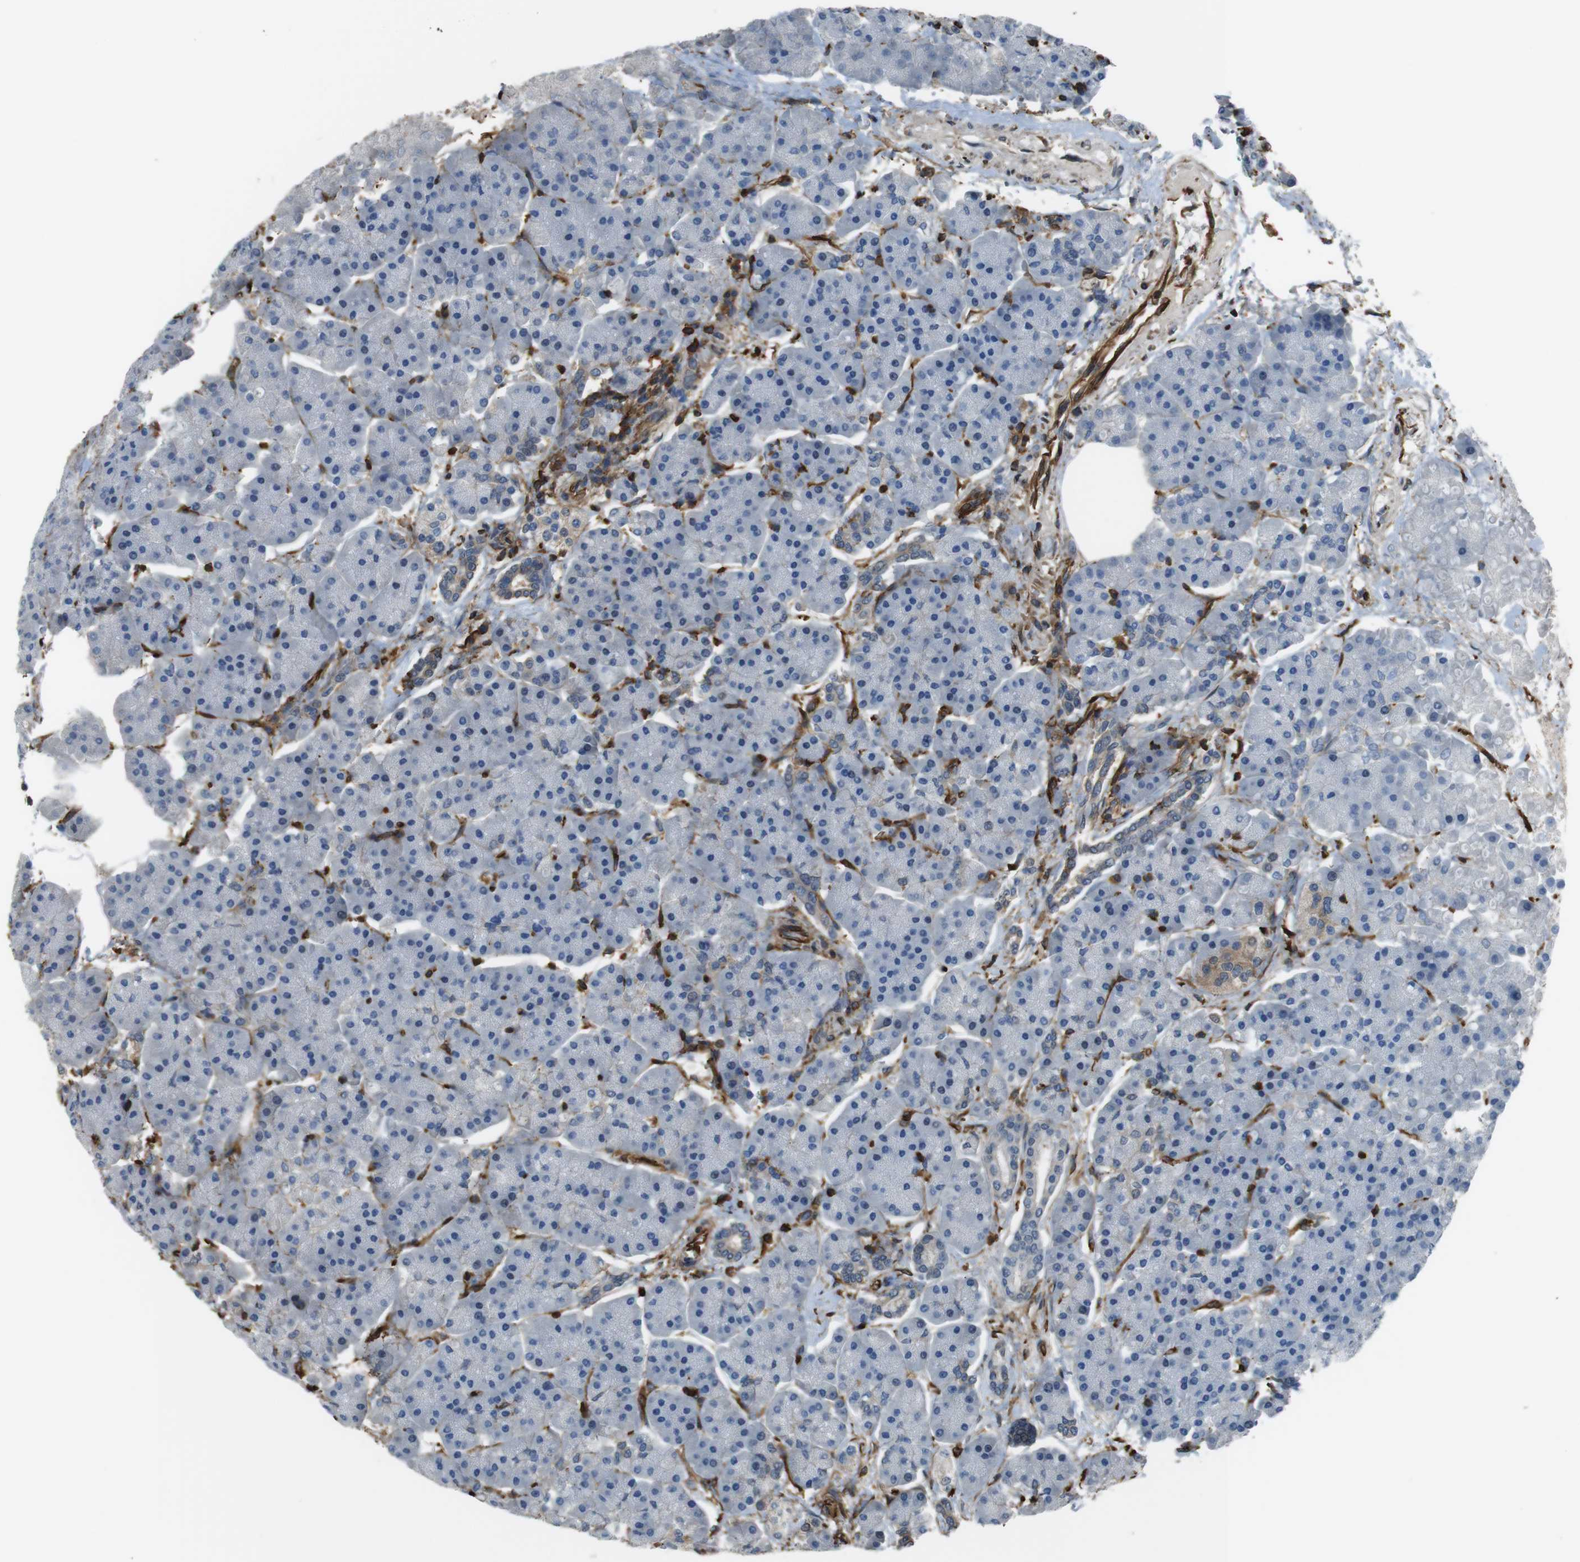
{"staining": {"intensity": "moderate", "quantity": "<25%", "location": "cytoplasmic/membranous"}, "tissue": "pancreas", "cell_type": "Exocrine glandular cells", "image_type": "normal", "snomed": [{"axis": "morphology", "description": "Normal tissue, NOS"}, {"axis": "topography", "description": "Pancreas"}], "caption": "Unremarkable pancreas was stained to show a protein in brown. There is low levels of moderate cytoplasmic/membranous expression in about <25% of exocrine glandular cells.", "gene": "FCAR", "patient": {"sex": "female", "age": 70}}